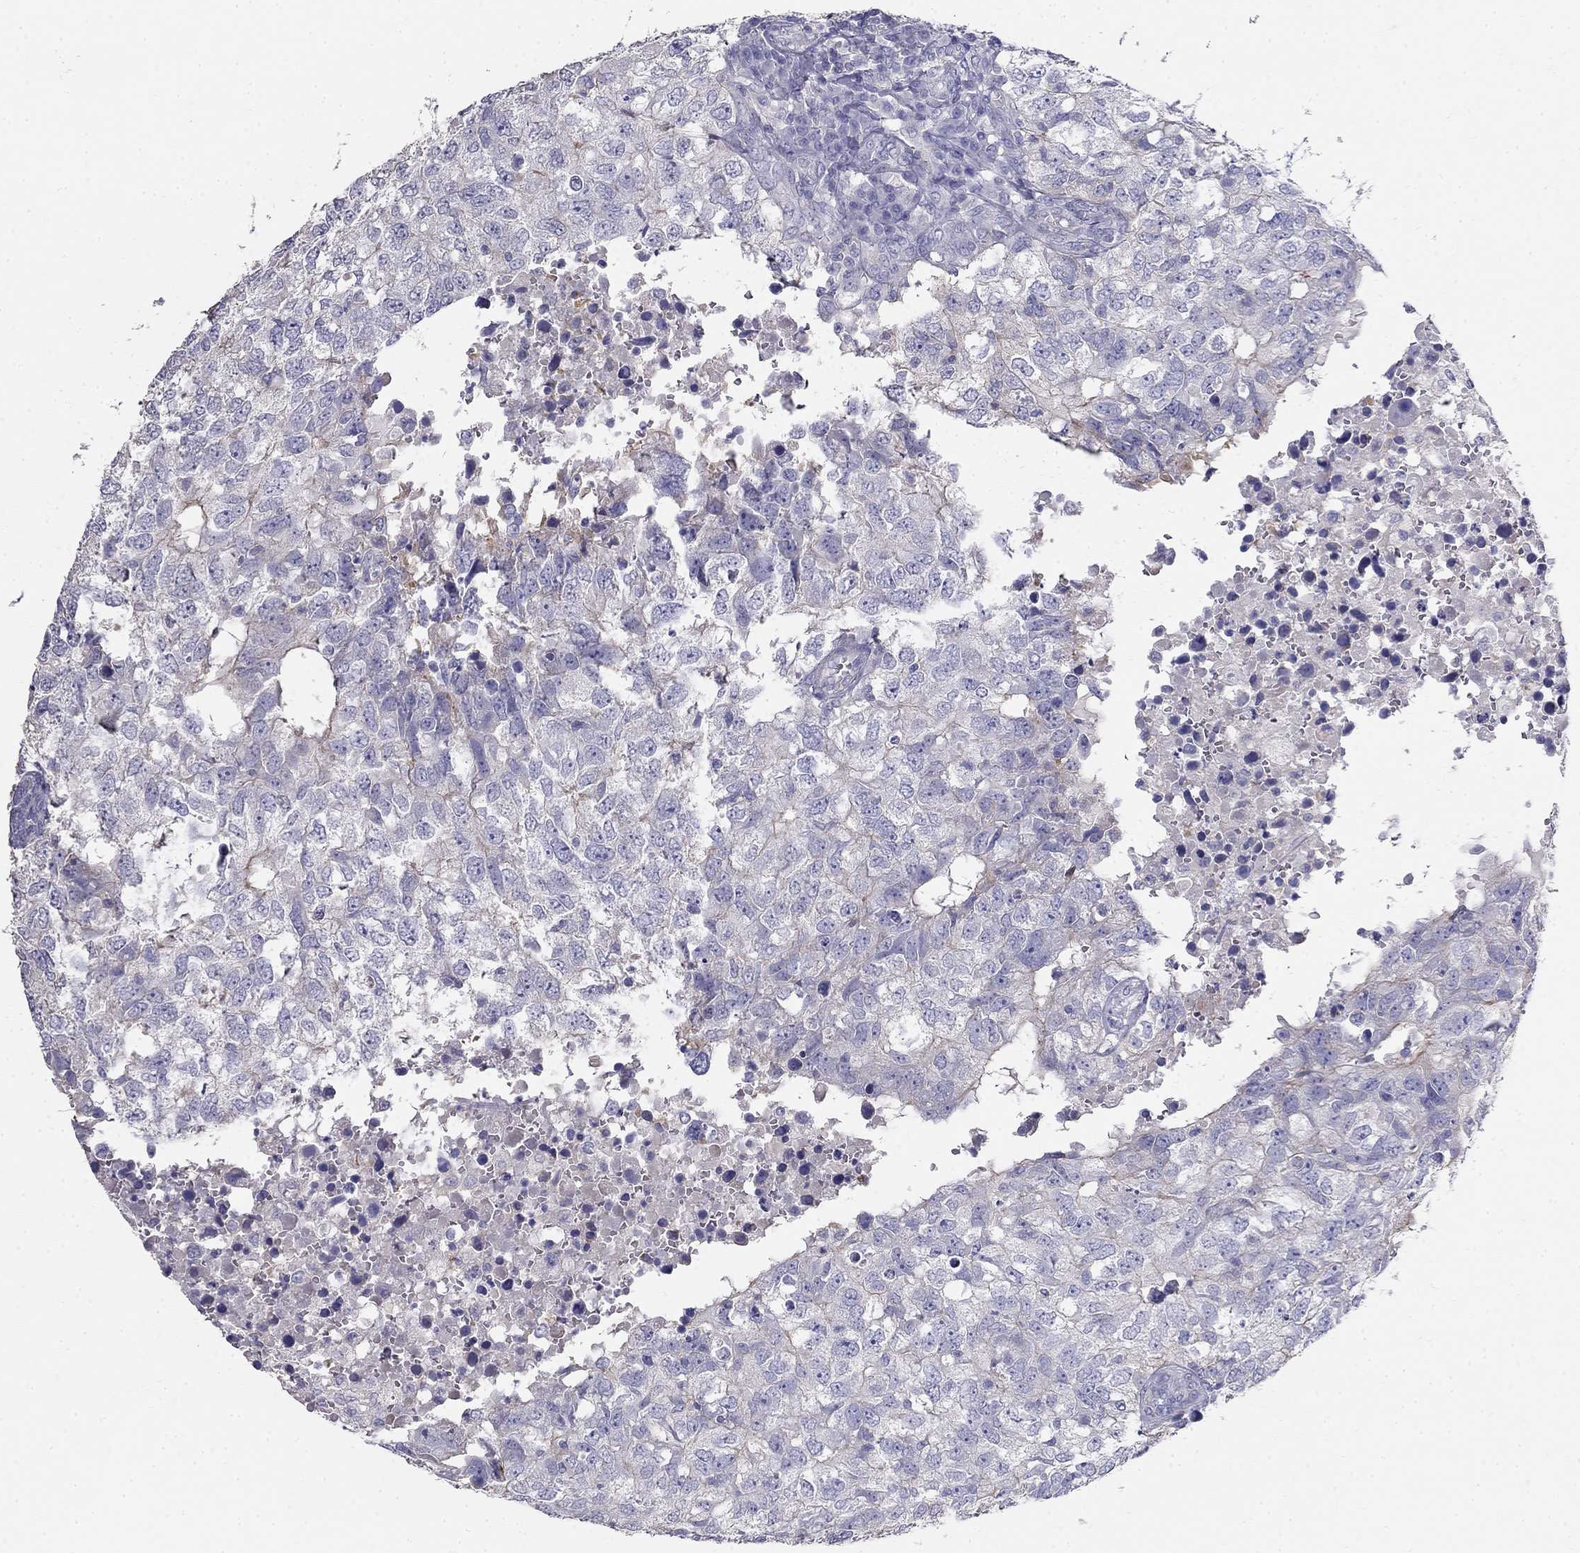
{"staining": {"intensity": "weak", "quantity": "<25%", "location": "cytoplasmic/membranous"}, "tissue": "breast cancer", "cell_type": "Tumor cells", "image_type": "cancer", "snomed": [{"axis": "morphology", "description": "Duct carcinoma"}, {"axis": "topography", "description": "Breast"}], "caption": "Human breast infiltrating ductal carcinoma stained for a protein using immunohistochemistry (IHC) reveals no positivity in tumor cells.", "gene": "LY6H", "patient": {"sex": "female", "age": 30}}